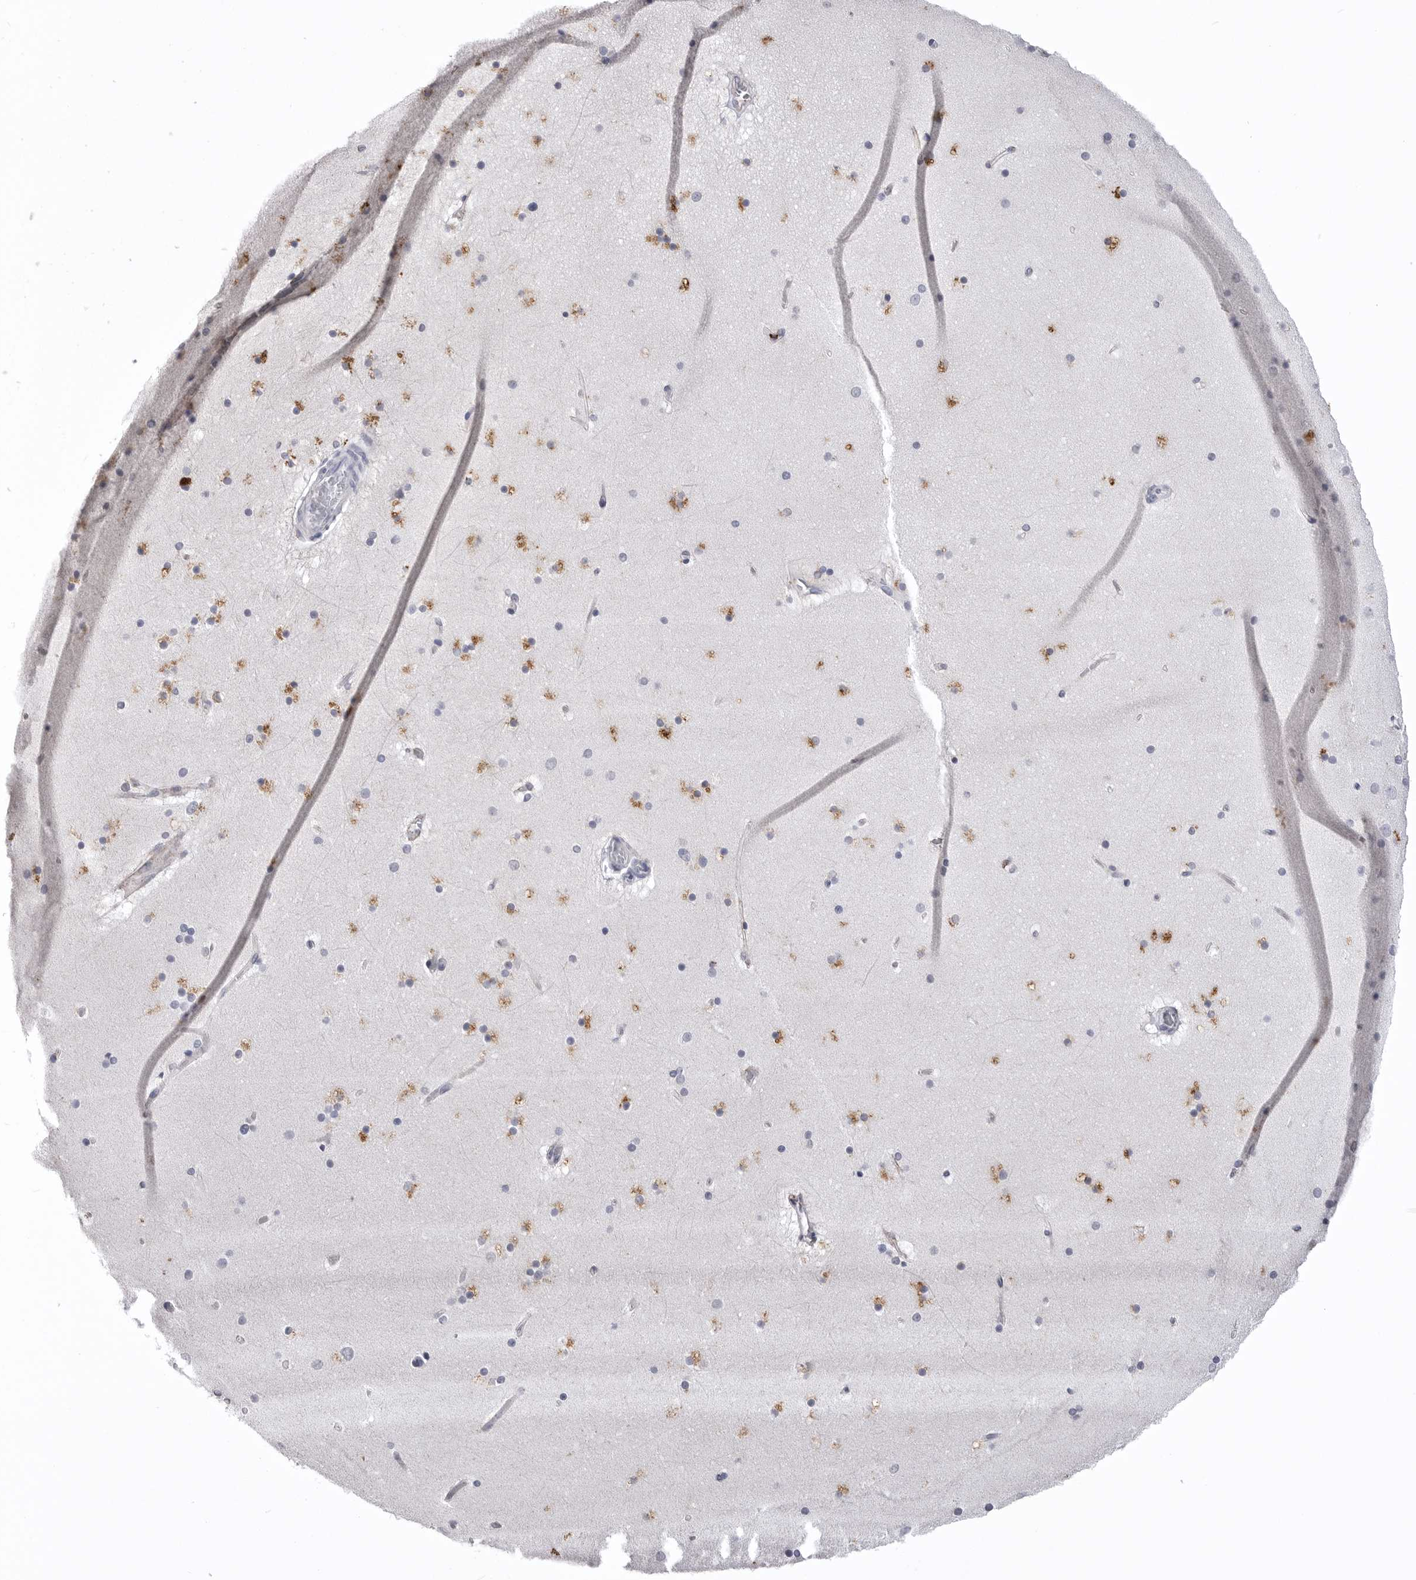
{"staining": {"intensity": "negative", "quantity": "none", "location": "none"}, "tissue": "cerebral cortex", "cell_type": "Endothelial cells", "image_type": "normal", "snomed": [{"axis": "morphology", "description": "Normal tissue, NOS"}, {"axis": "topography", "description": "Cerebral cortex"}], "caption": "The photomicrograph reveals no staining of endothelial cells in normal cerebral cortex.", "gene": "PSPN", "patient": {"sex": "male", "age": 57}}